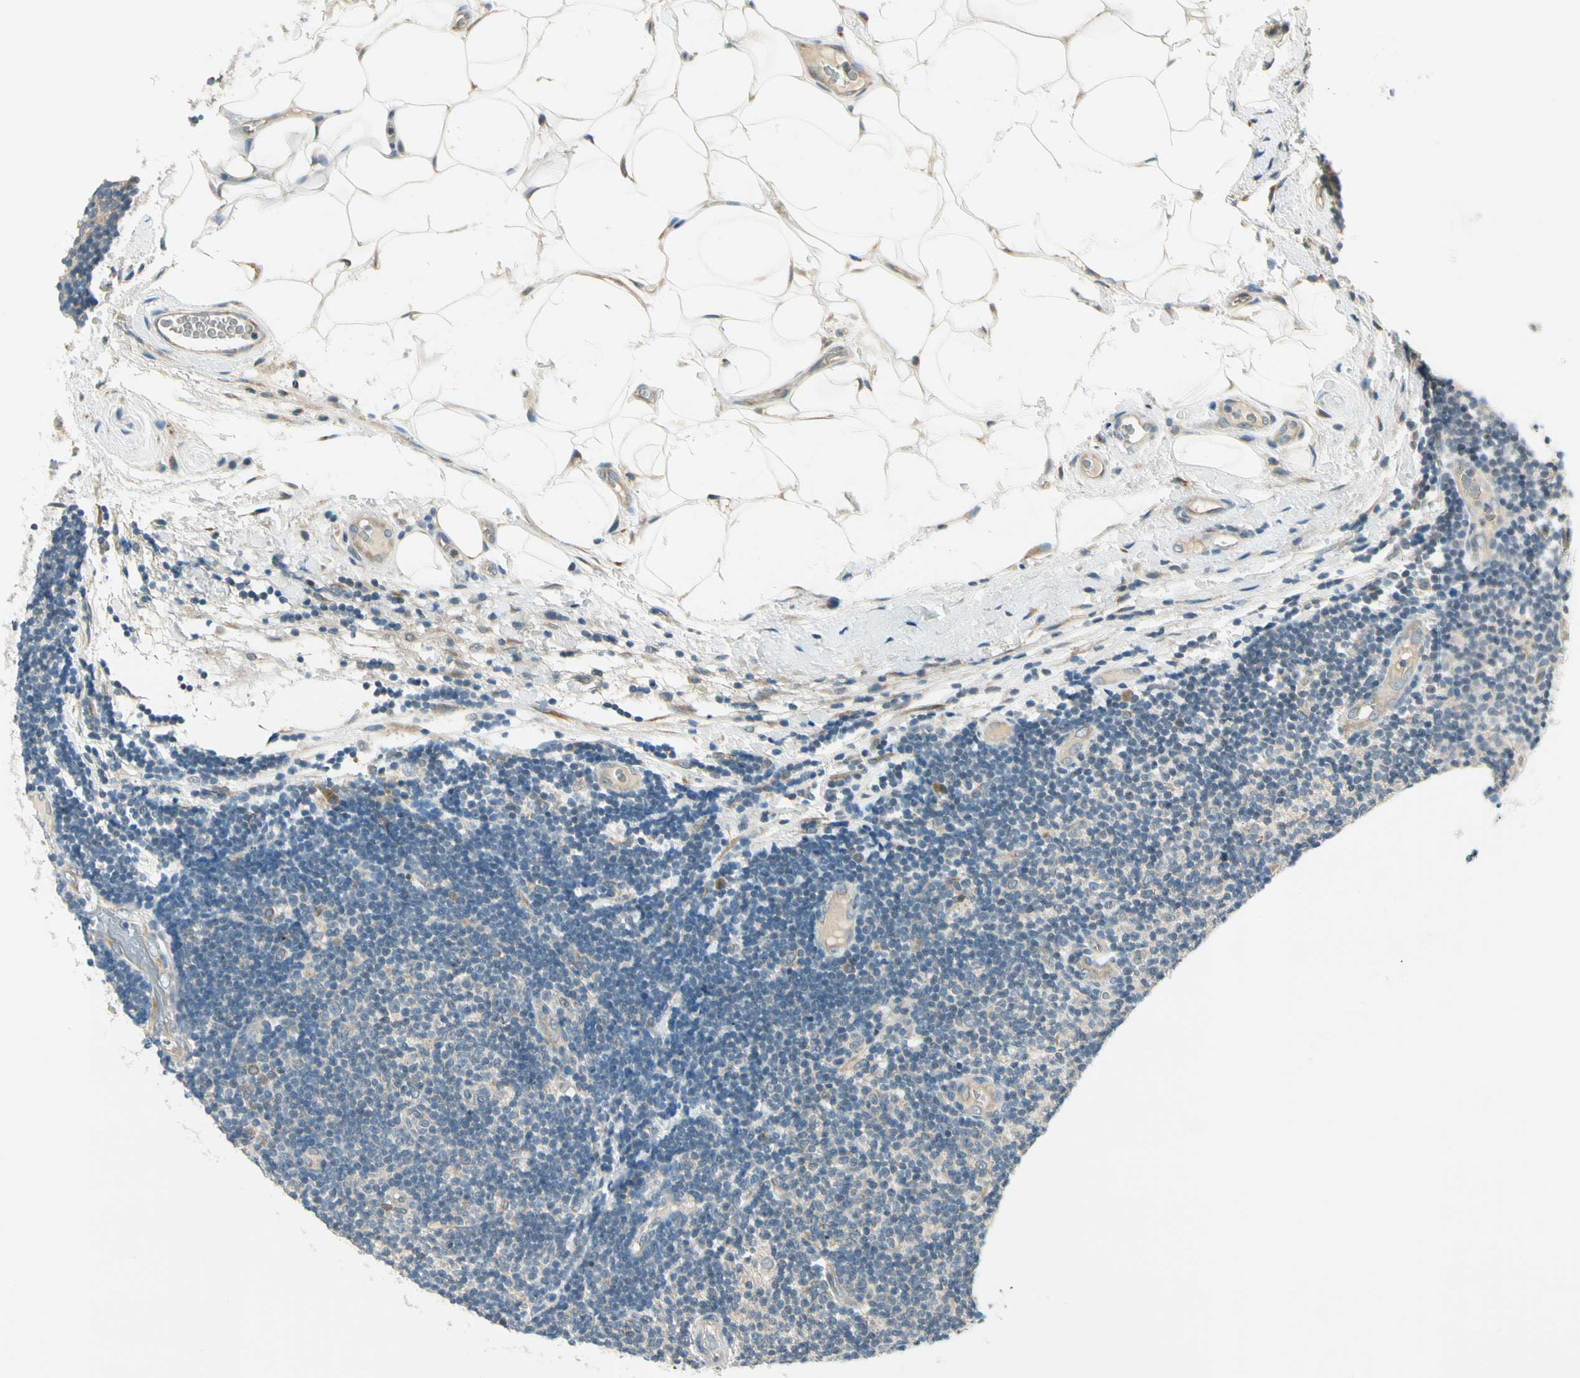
{"staining": {"intensity": "negative", "quantity": "none", "location": "none"}, "tissue": "lymphoma", "cell_type": "Tumor cells", "image_type": "cancer", "snomed": [{"axis": "morphology", "description": "Malignant lymphoma, non-Hodgkin's type, Low grade"}, {"axis": "topography", "description": "Lymph node"}], "caption": "This histopathology image is of low-grade malignant lymphoma, non-Hodgkin's type stained with immunohistochemistry to label a protein in brown with the nuclei are counter-stained blue. There is no positivity in tumor cells.", "gene": "BNIP1", "patient": {"sex": "male", "age": 83}}